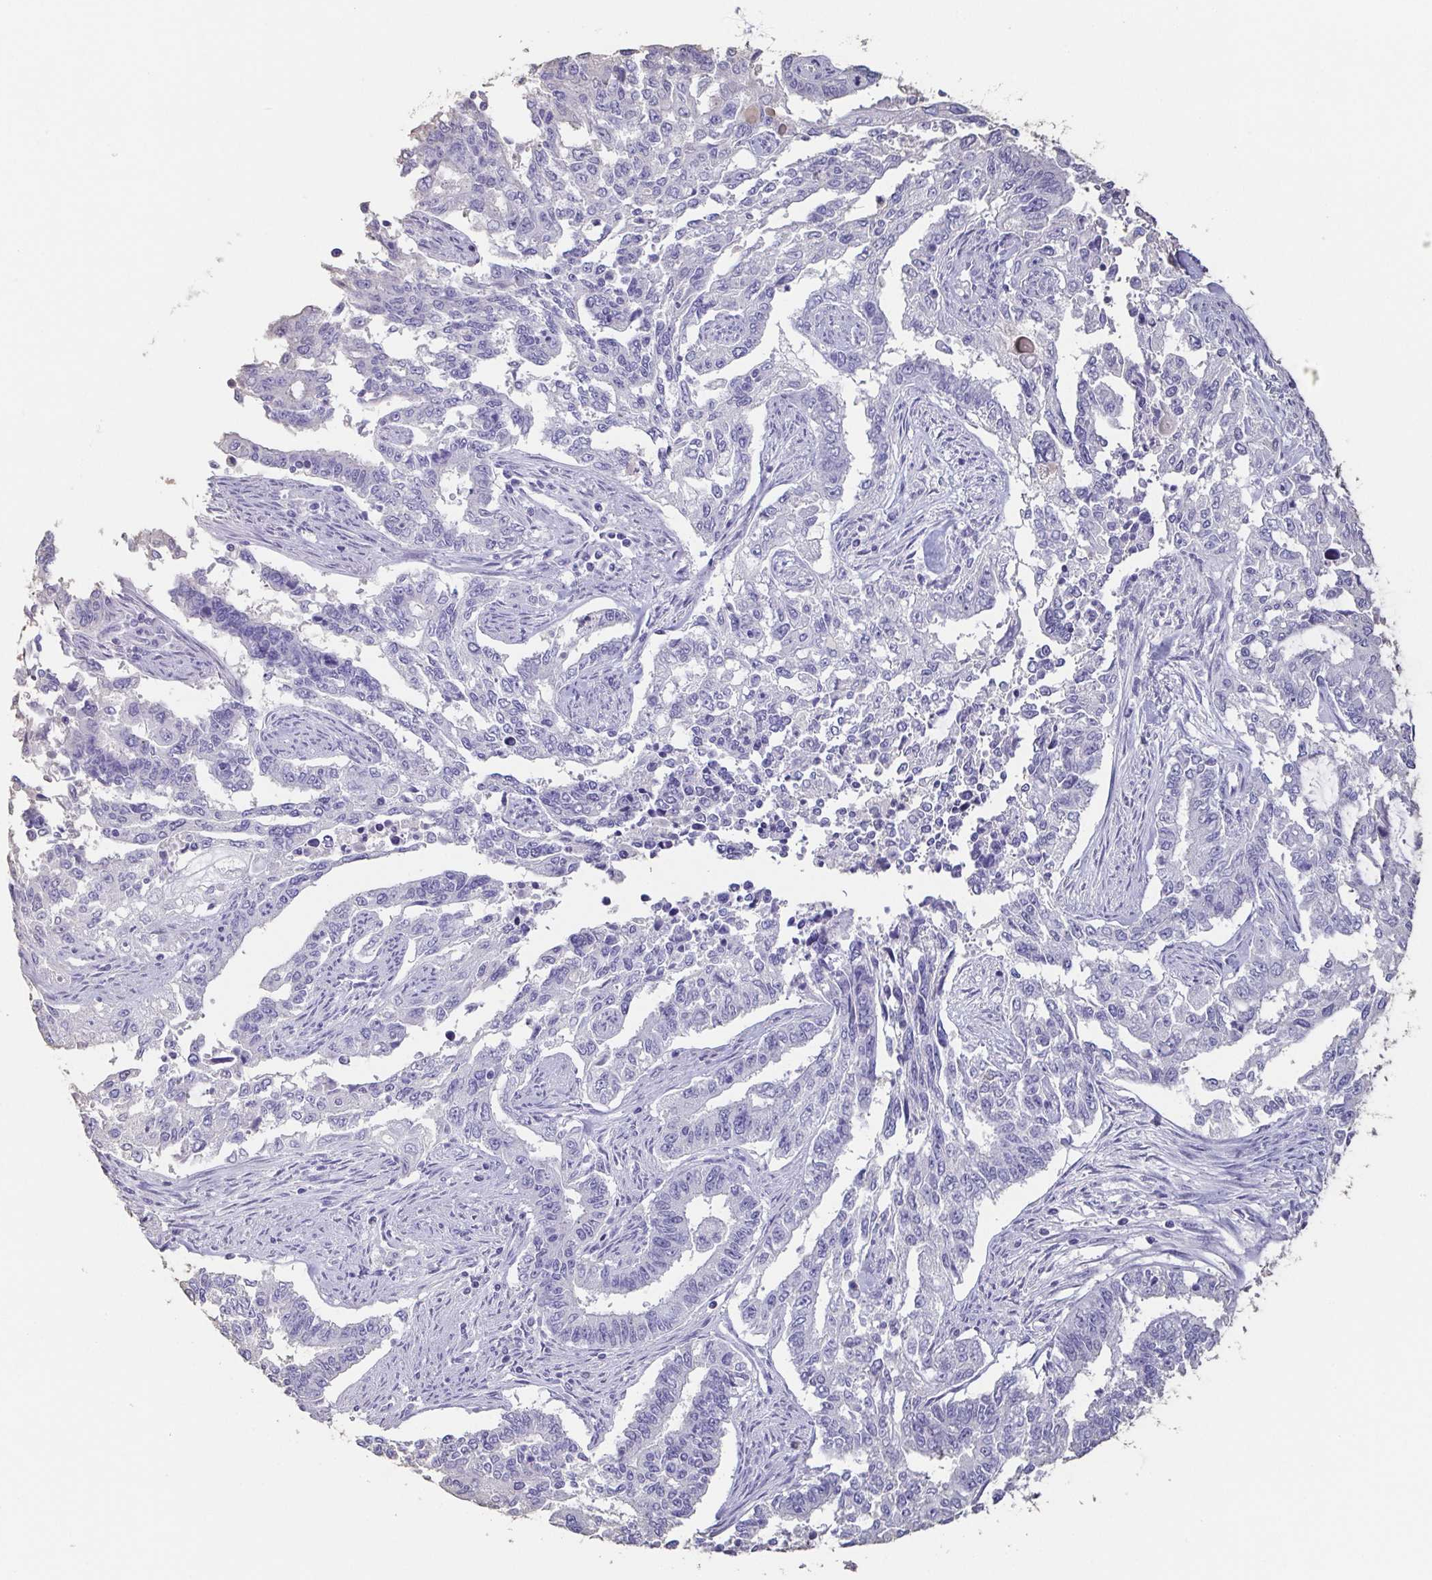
{"staining": {"intensity": "negative", "quantity": "none", "location": "none"}, "tissue": "endometrial cancer", "cell_type": "Tumor cells", "image_type": "cancer", "snomed": [{"axis": "morphology", "description": "Adenocarcinoma, NOS"}, {"axis": "topography", "description": "Uterus"}], "caption": "This is an immunohistochemistry micrograph of endometrial cancer (adenocarcinoma). There is no positivity in tumor cells.", "gene": "BPIFA2", "patient": {"sex": "female", "age": 59}}